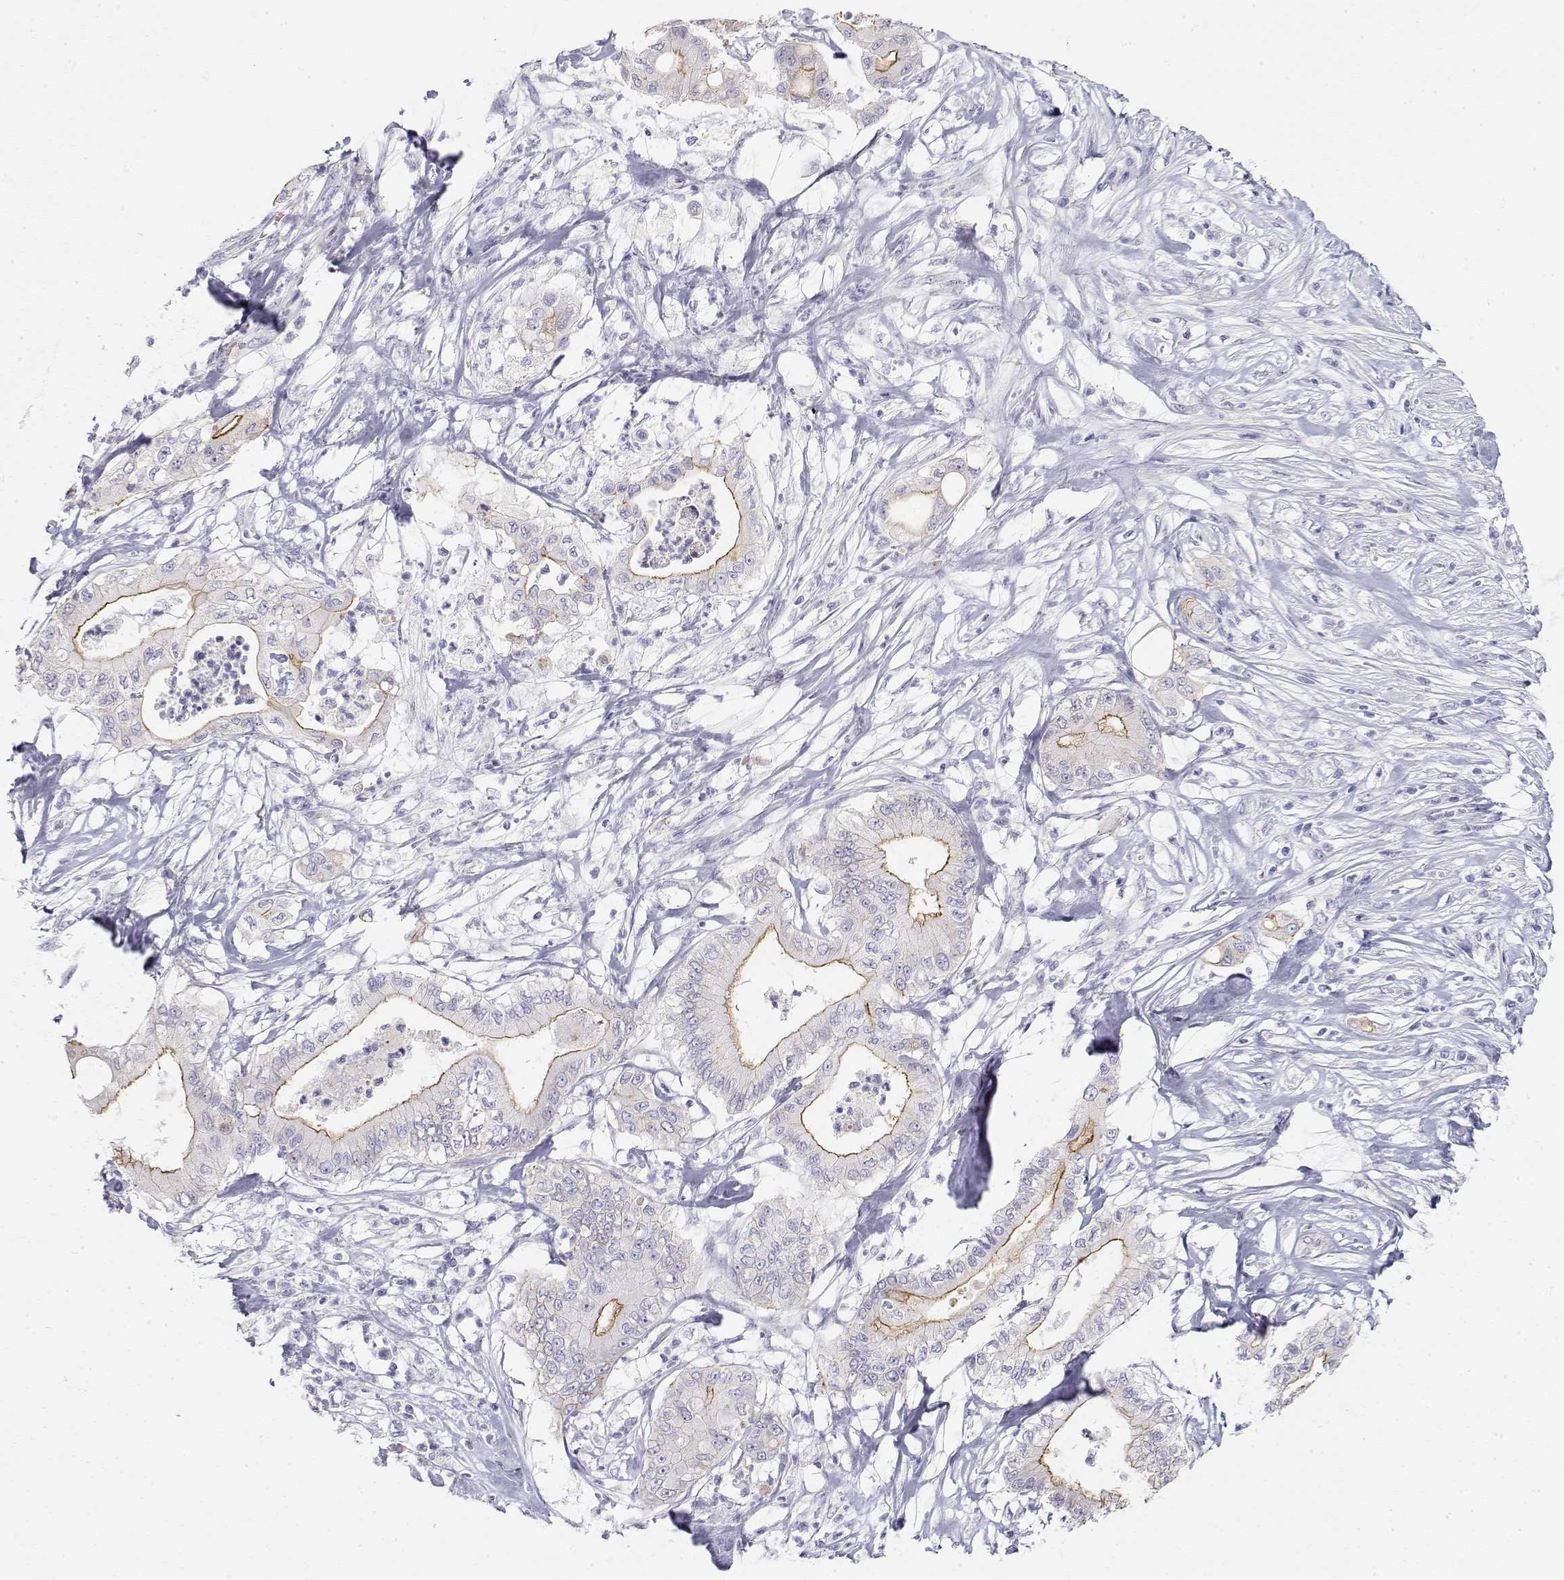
{"staining": {"intensity": "moderate", "quantity": "<25%", "location": "cytoplasmic/membranous"}, "tissue": "pancreatic cancer", "cell_type": "Tumor cells", "image_type": "cancer", "snomed": [{"axis": "morphology", "description": "Adenocarcinoma, NOS"}, {"axis": "topography", "description": "Pancreas"}], "caption": "Immunohistochemistry (IHC) of pancreatic cancer displays low levels of moderate cytoplasmic/membranous positivity in about <25% of tumor cells.", "gene": "MISP", "patient": {"sex": "male", "age": 71}}